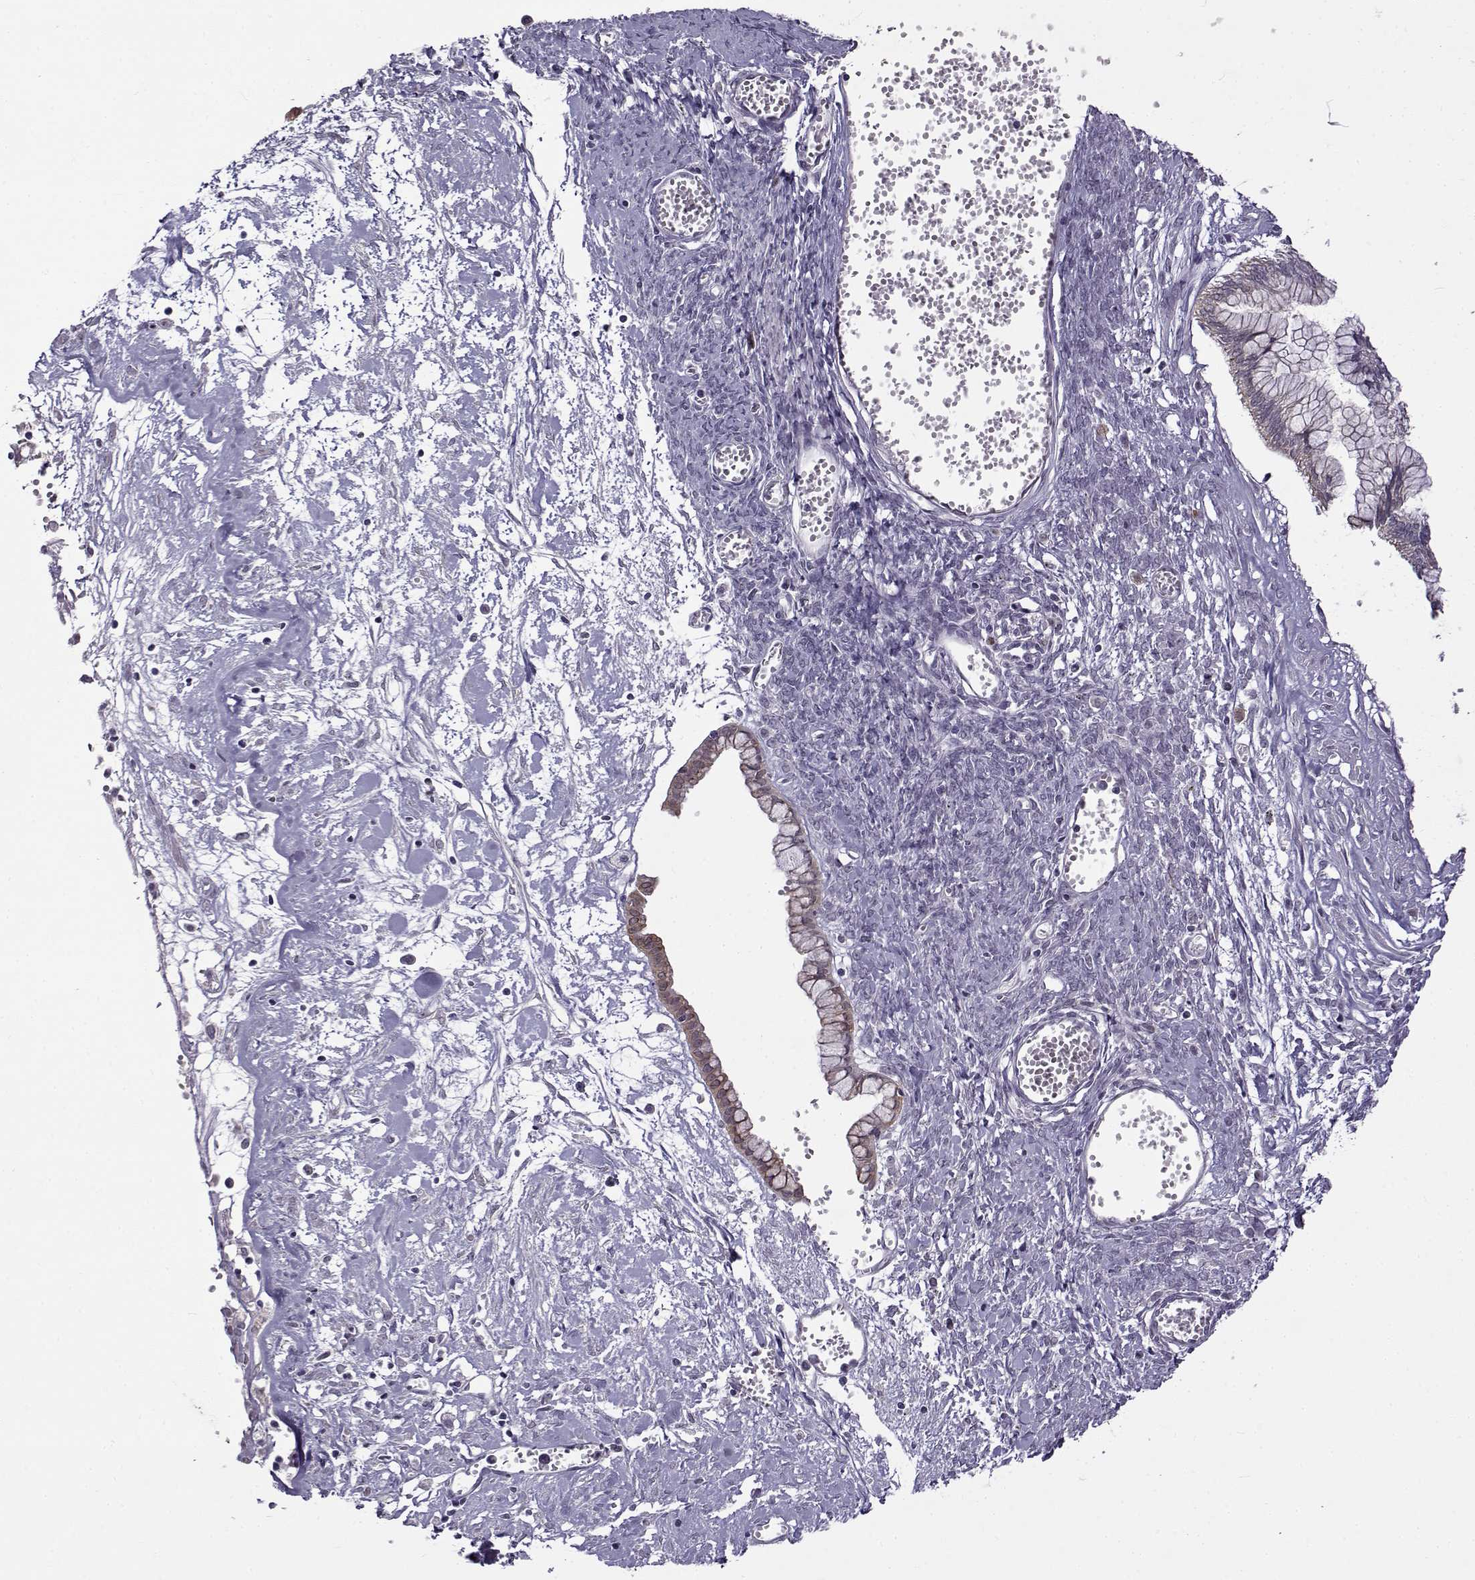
{"staining": {"intensity": "weak", "quantity": "<25%", "location": "cytoplasmic/membranous"}, "tissue": "ovarian cancer", "cell_type": "Tumor cells", "image_type": "cancer", "snomed": [{"axis": "morphology", "description": "Cystadenocarcinoma, mucinous, NOS"}, {"axis": "topography", "description": "Ovary"}], "caption": "Human ovarian cancer stained for a protein using immunohistochemistry demonstrates no staining in tumor cells.", "gene": "BACH1", "patient": {"sex": "female", "age": 67}}